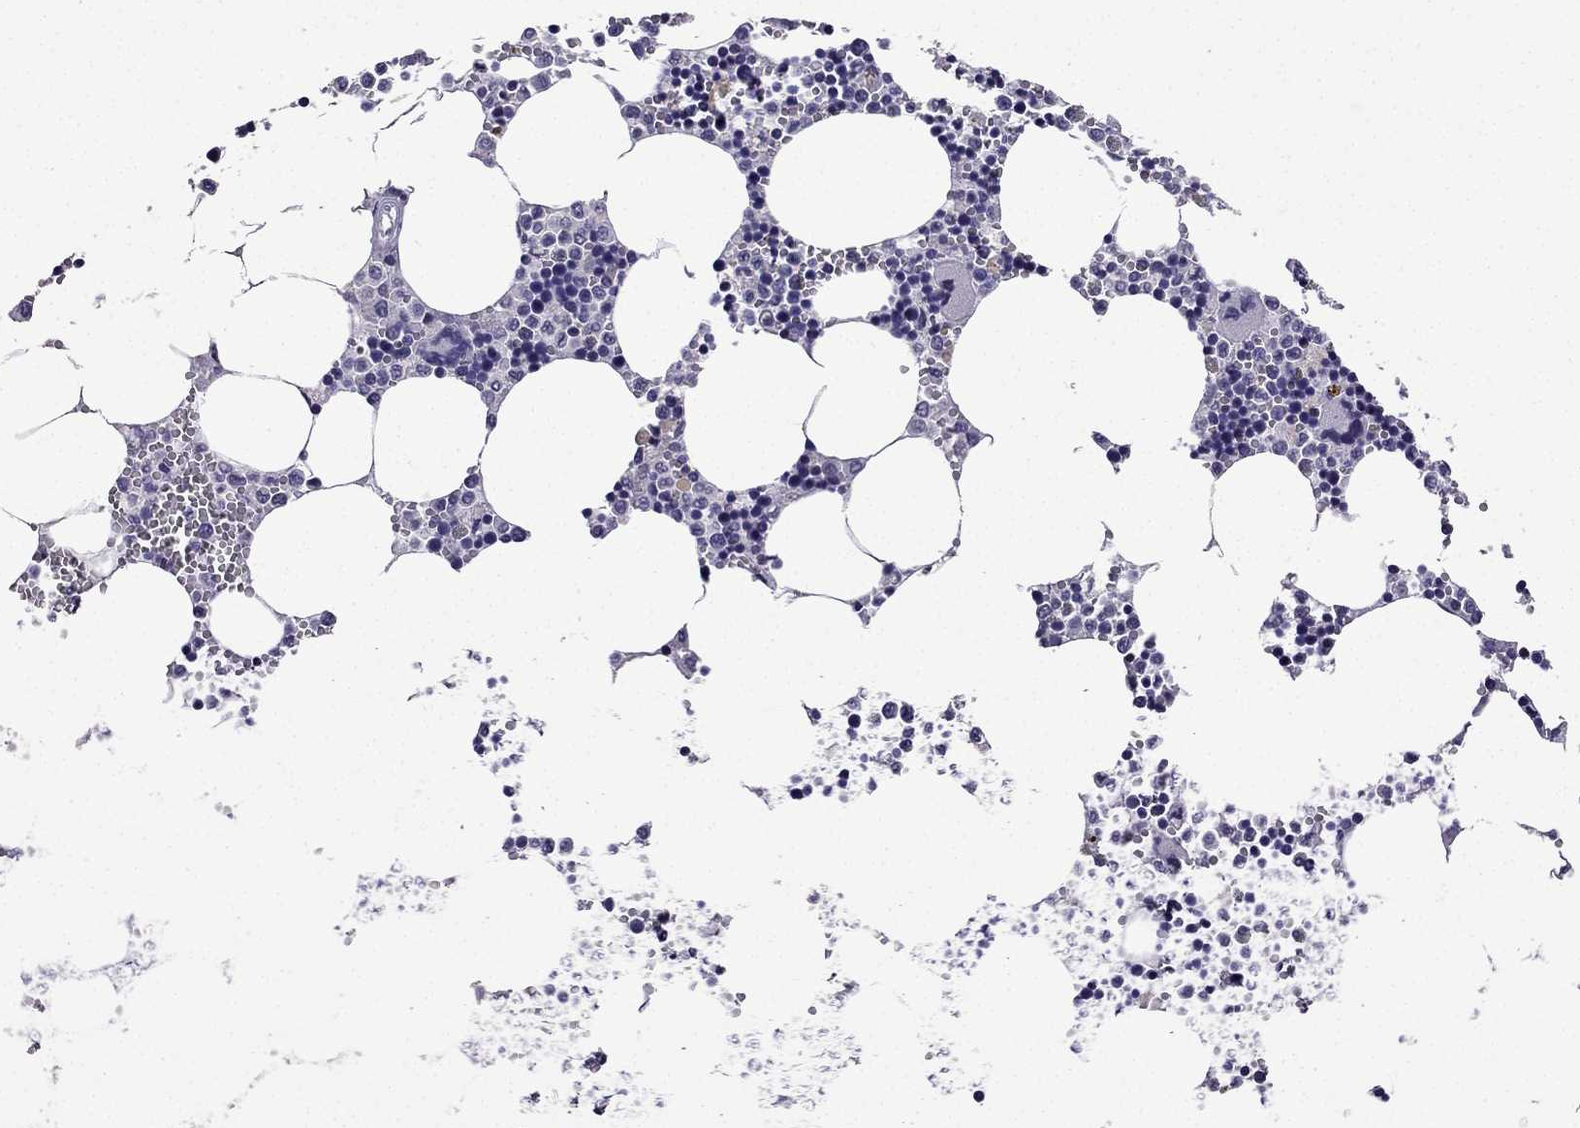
{"staining": {"intensity": "negative", "quantity": "none", "location": "none"}, "tissue": "bone marrow", "cell_type": "Hematopoietic cells", "image_type": "normal", "snomed": [{"axis": "morphology", "description": "Normal tissue, NOS"}, {"axis": "topography", "description": "Bone marrow"}], "caption": "IHC histopathology image of unremarkable bone marrow stained for a protein (brown), which exhibits no positivity in hematopoietic cells. The staining was performed using DAB (3,3'-diaminobenzidine) to visualize the protein expression in brown, while the nuclei were stained in blue with hematoxylin (Magnification: 20x).", "gene": "TTN", "patient": {"sex": "male", "age": 54}}